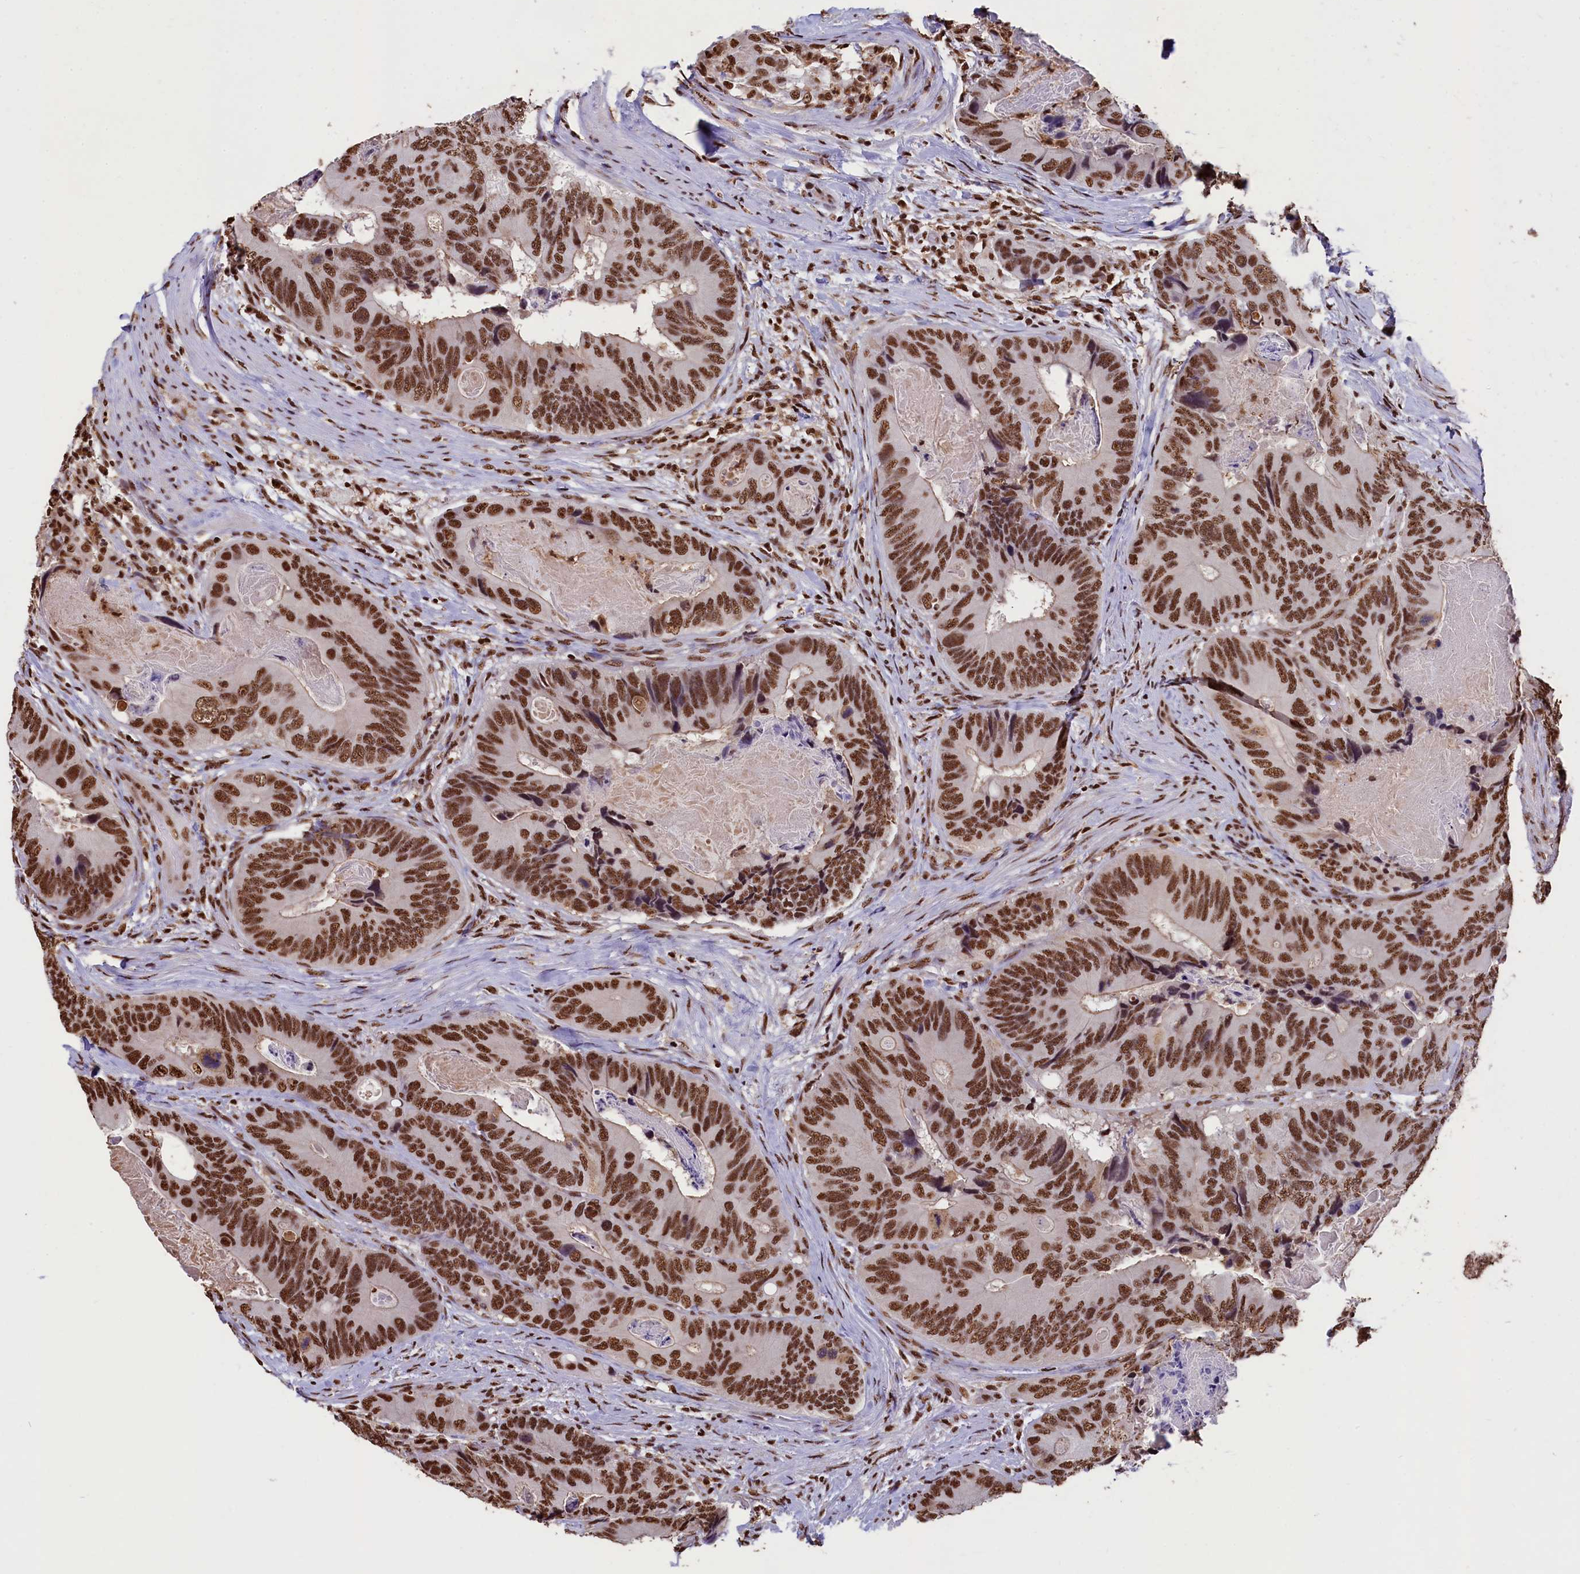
{"staining": {"intensity": "strong", "quantity": ">75%", "location": "nuclear"}, "tissue": "colorectal cancer", "cell_type": "Tumor cells", "image_type": "cancer", "snomed": [{"axis": "morphology", "description": "Adenocarcinoma, NOS"}, {"axis": "topography", "description": "Colon"}], "caption": "A micrograph of human adenocarcinoma (colorectal) stained for a protein exhibits strong nuclear brown staining in tumor cells.", "gene": "SNRPD2", "patient": {"sex": "male", "age": 84}}